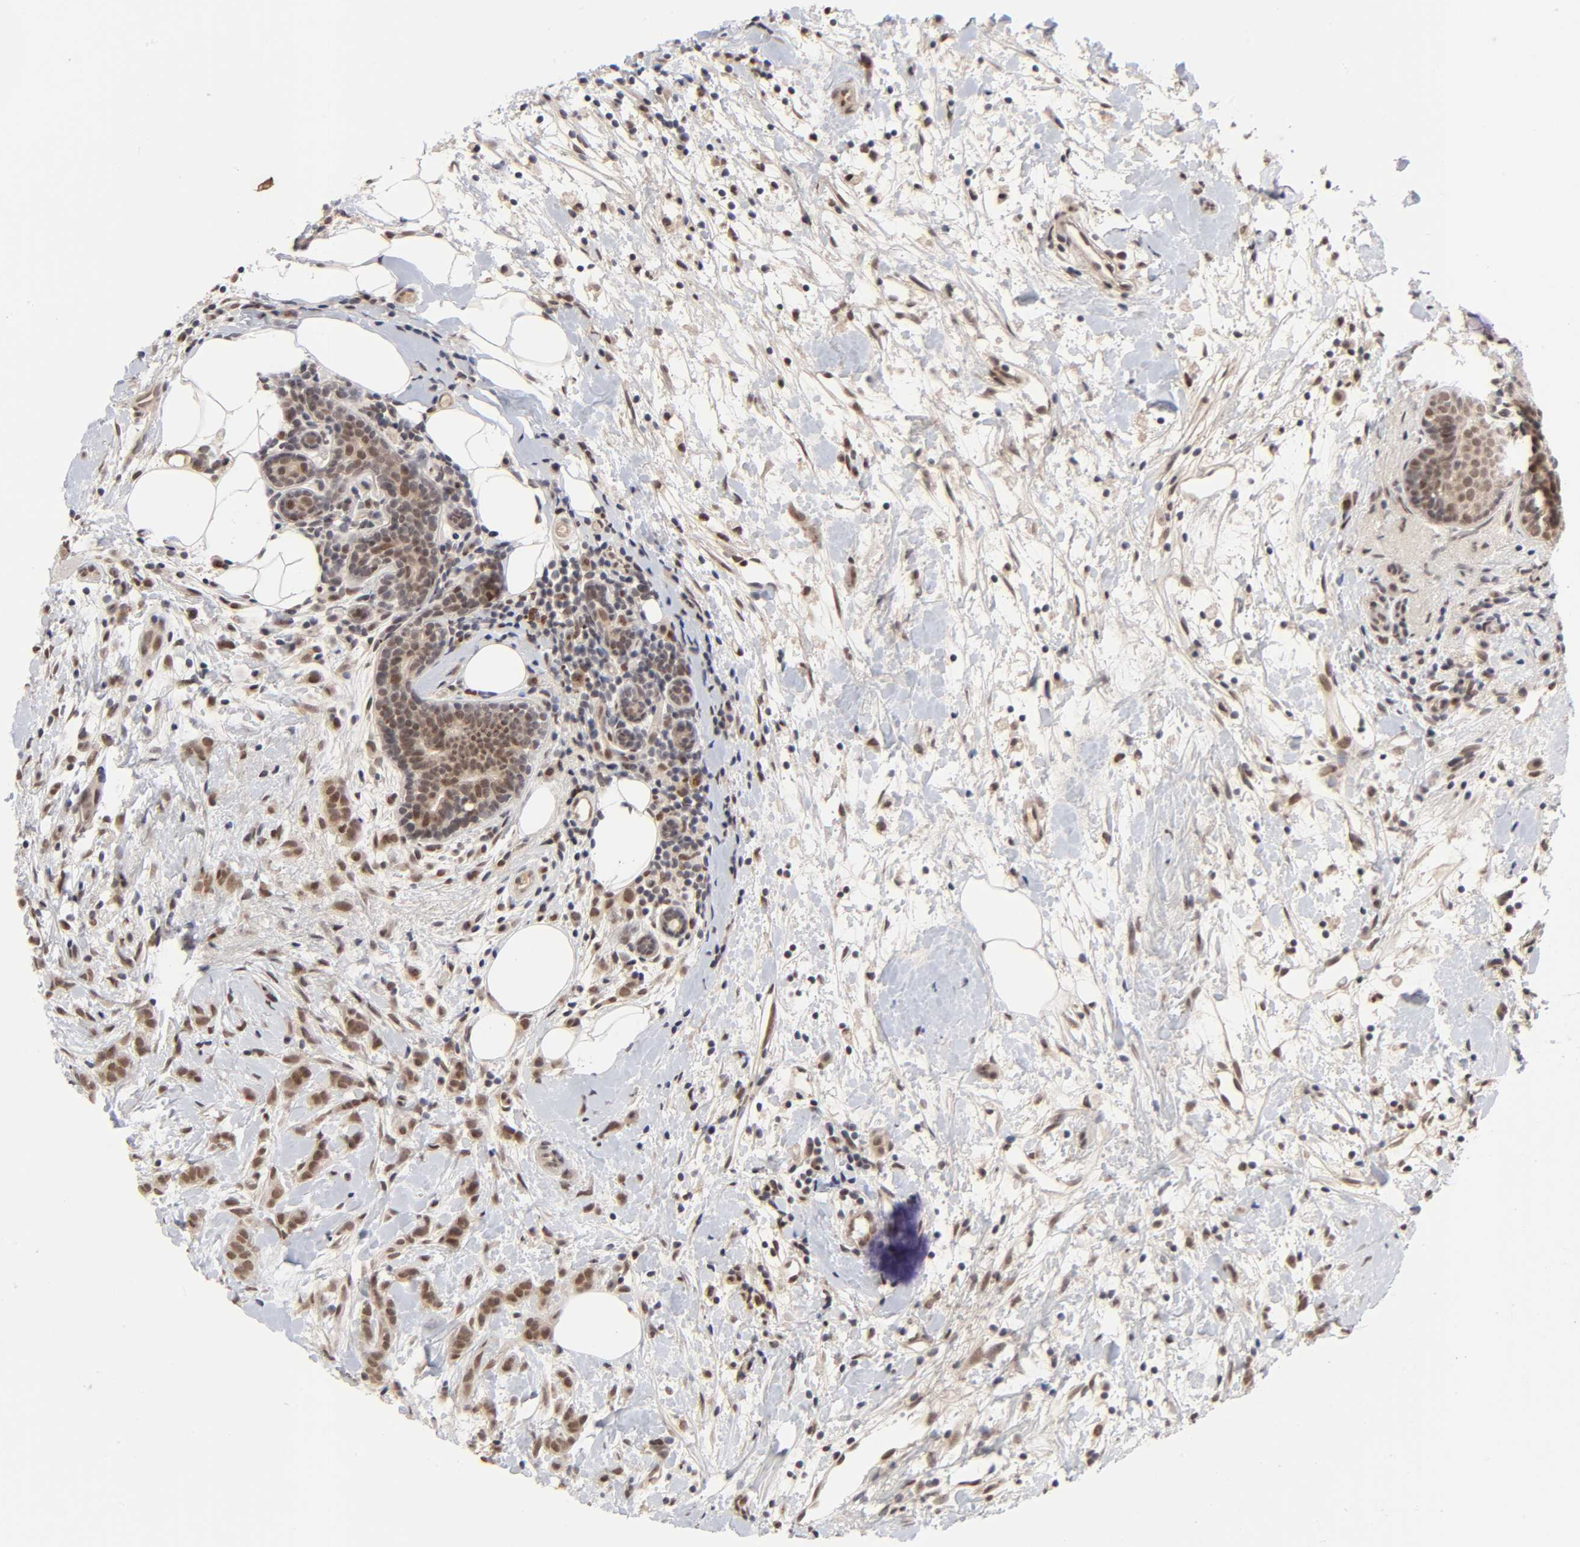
{"staining": {"intensity": "moderate", "quantity": ">75%", "location": "cytoplasmic/membranous,nuclear"}, "tissue": "breast cancer", "cell_type": "Tumor cells", "image_type": "cancer", "snomed": [{"axis": "morphology", "description": "Lobular carcinoma, in situ"}, {"axis": "morphology", "description": "Lobular carcinoma"}, {"axis": "topography", "description": "Breast"}], "caption": "Breast cancer (lobular carcinoma in situ) stained with a protein marker demonstrates moderate staining in tumor cells.", "gene": "EP300", "patient": {"sex": "female", "age": 41}}